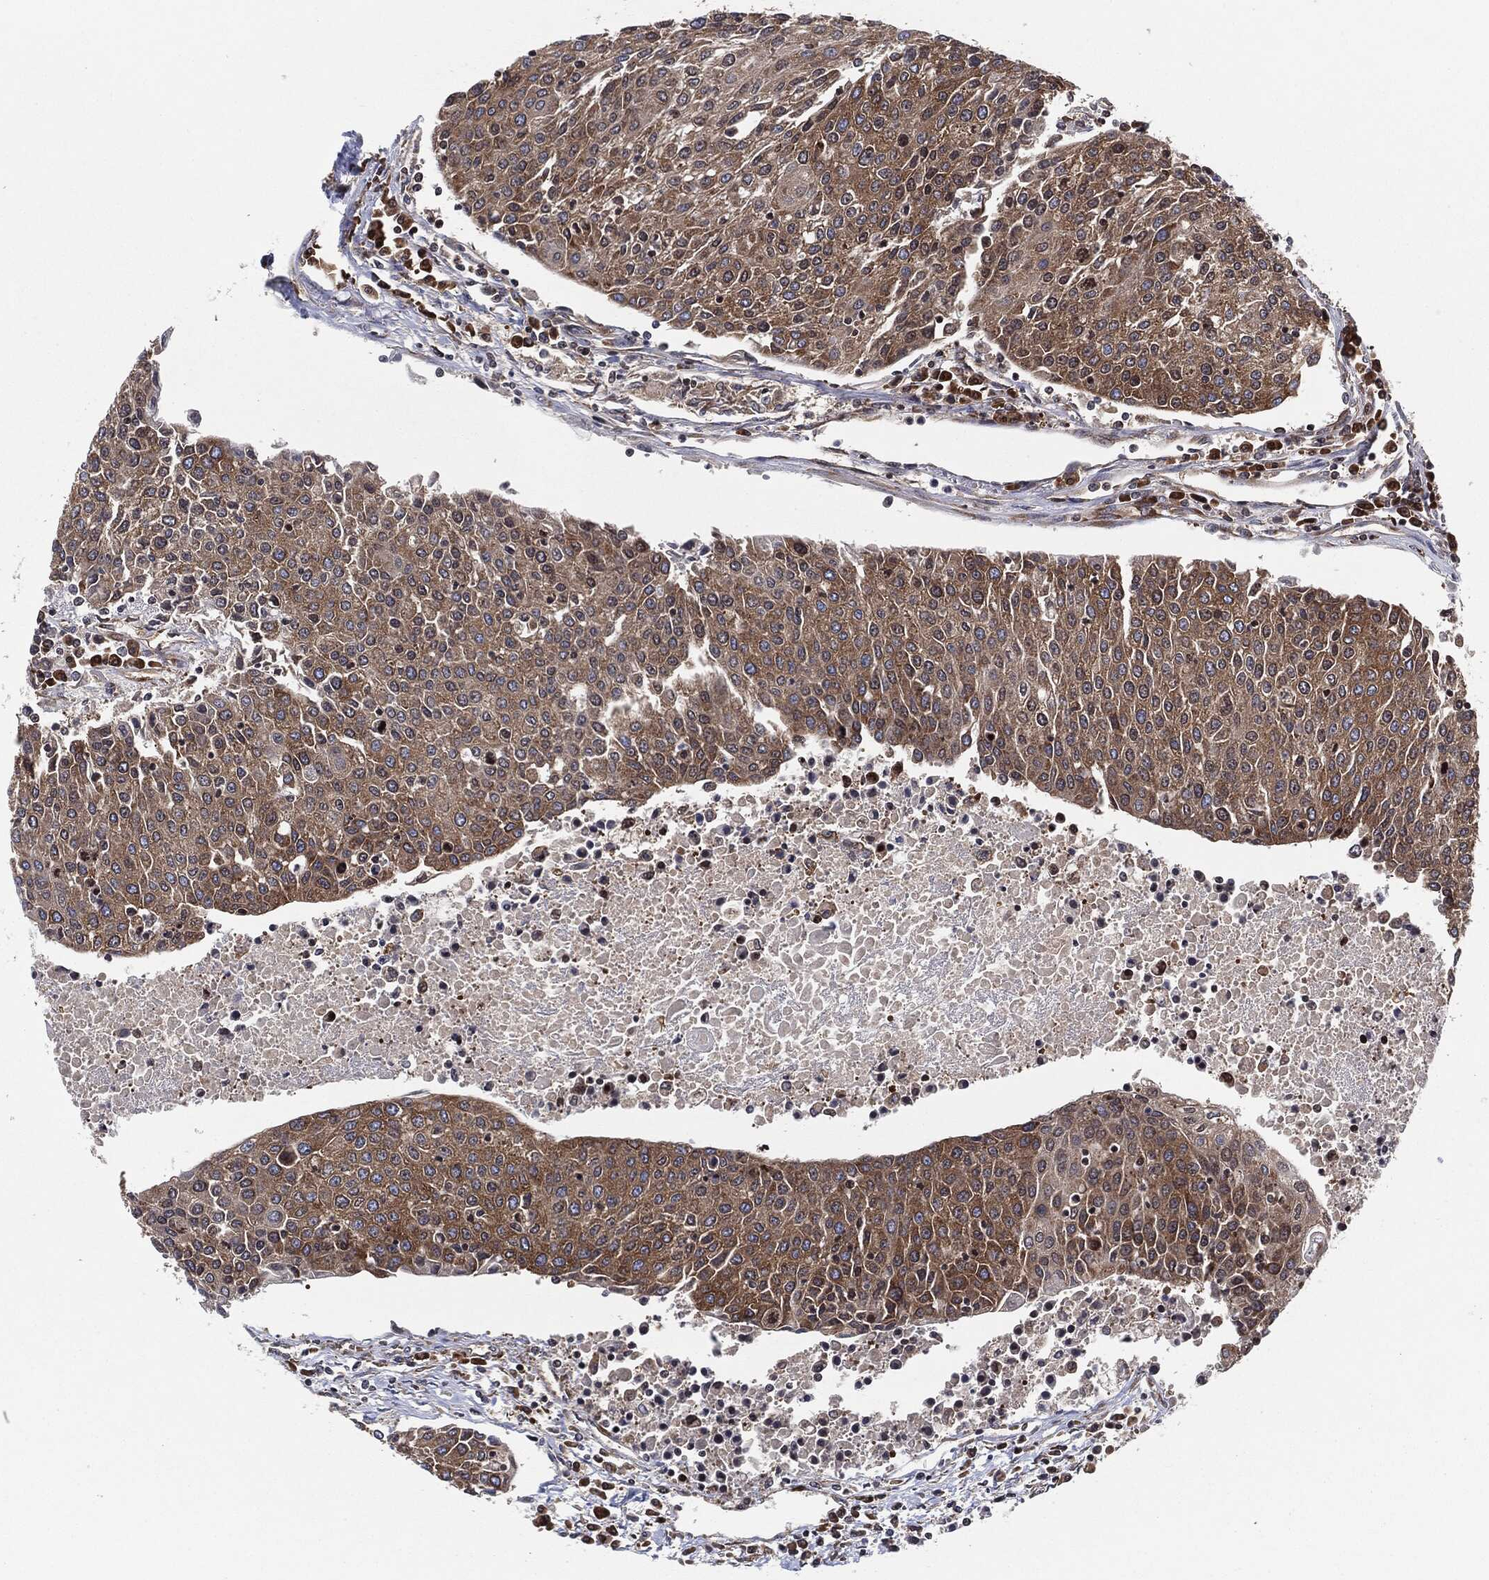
{"staining": {"intensity": "moderate", "quantity": ">75%", "location": "cytoplasmic/membranous"}, "tissue": "urothelial cancer", "cell_type": "Tumor cells", "image_type": "cancer", "snomed": [{"axis": "morphology", "description": "Urothelial carcinoma, High grade"}, {"axis": "topography", "description": "Urinary bladder"}], "caption": "This image exhibits IHC staining of urothelial cancer, with medium moderate cytoplasmic/membranous staining in about >75% of tumor cells.", "gene": "EIF2S2", "patient": {"sex": "female", "age": 85}}